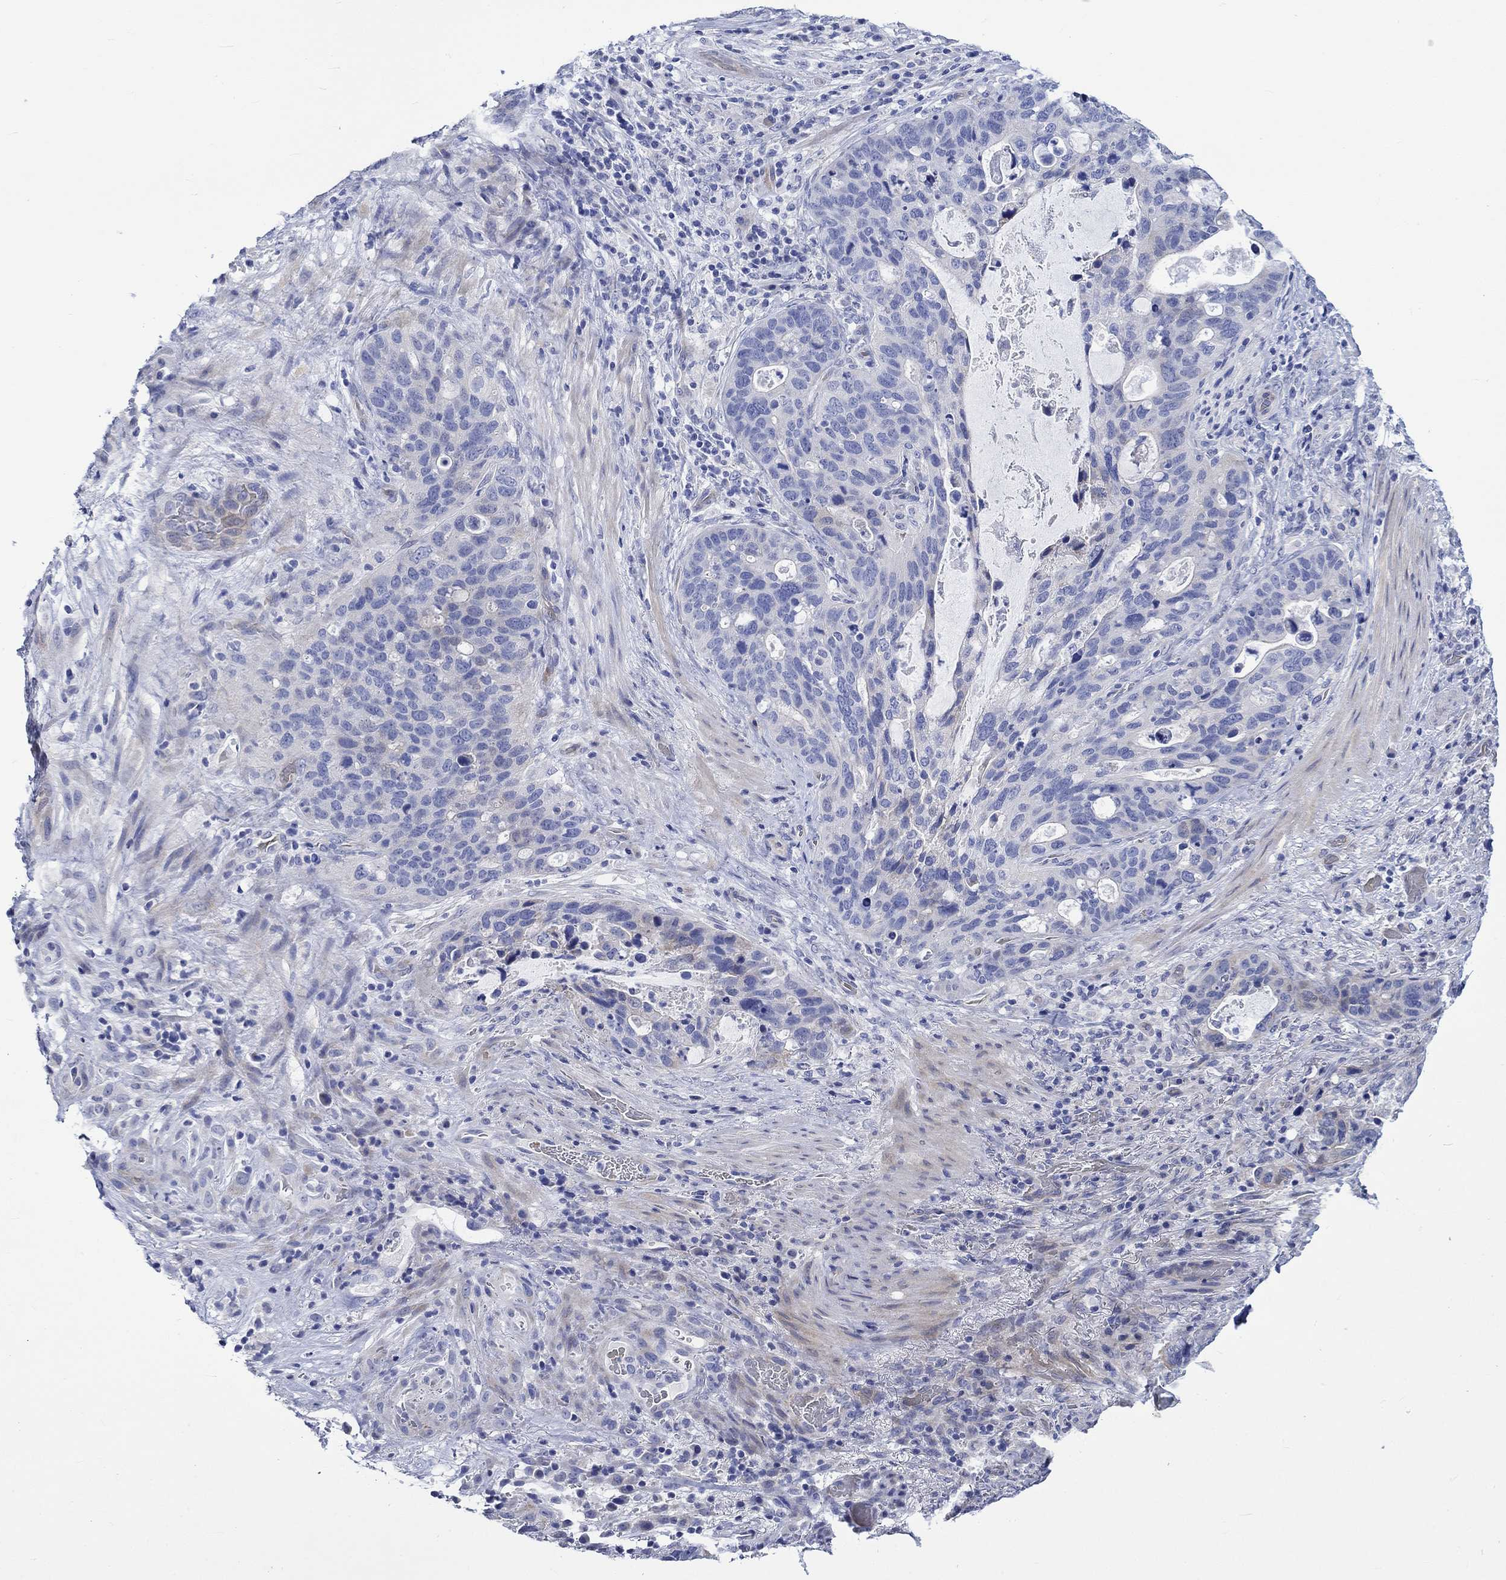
{"staining": {"intensity": "negative", "quantity": "none", "location": "none"}, "tissue": "stomach cancer", "cell_type": "Tumor cells", "image_type": "cancer", "snomed": [{"axis": "morphology", "description": "Adenocarcinoma, NOS"}, {"axis": "topography", "description": "Stomach"}], "caption": "This is an immunohistochemistry micrograph of adenocarcinoma (stomach). There is no staining in tumor cells.", "gene": "NRIP3", "patient": {"sex": "male", "age": 54}}